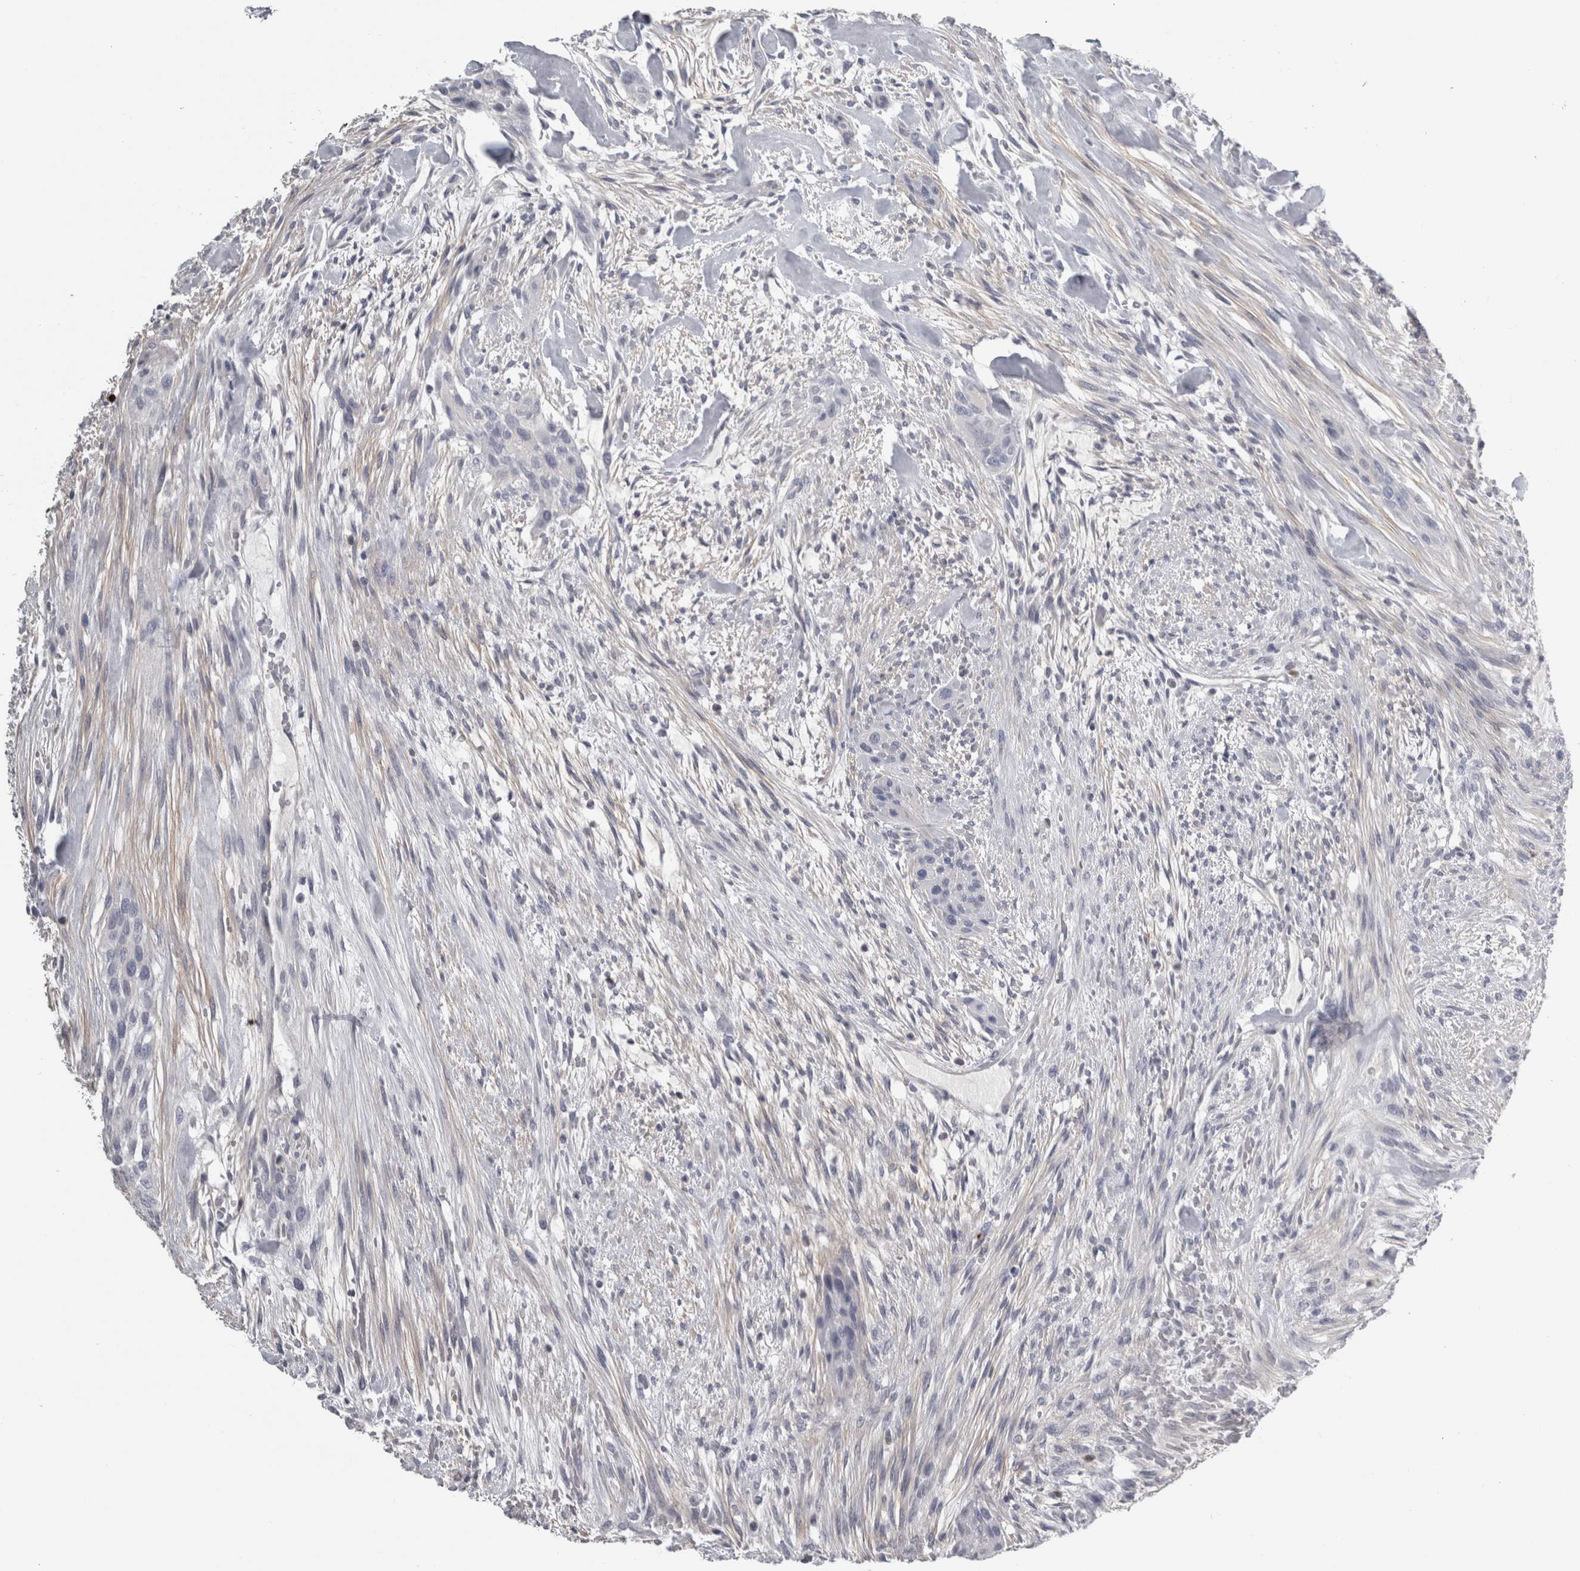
{"staining": {"intensity": "negative", "quantity": "none", "location": "none"}, "tissue": "urothelial cancer", "cell_type": "Tumor cells", "image_type": "cancer", "snomed": [{"axis": "morphology", "description": "Urothelial carcinoma, High grade"}, {"axis": "topography", "description": "Urinary bladder"}], "caption": "This image is of urothelial carcinoma (high-grade) stained with IHC to label a protein in brown with the nuclei are counter-stained blue. There is no expression in tumor cells.", "gene": "TCAP", "patient": {"sex": "male", "age": 35}}